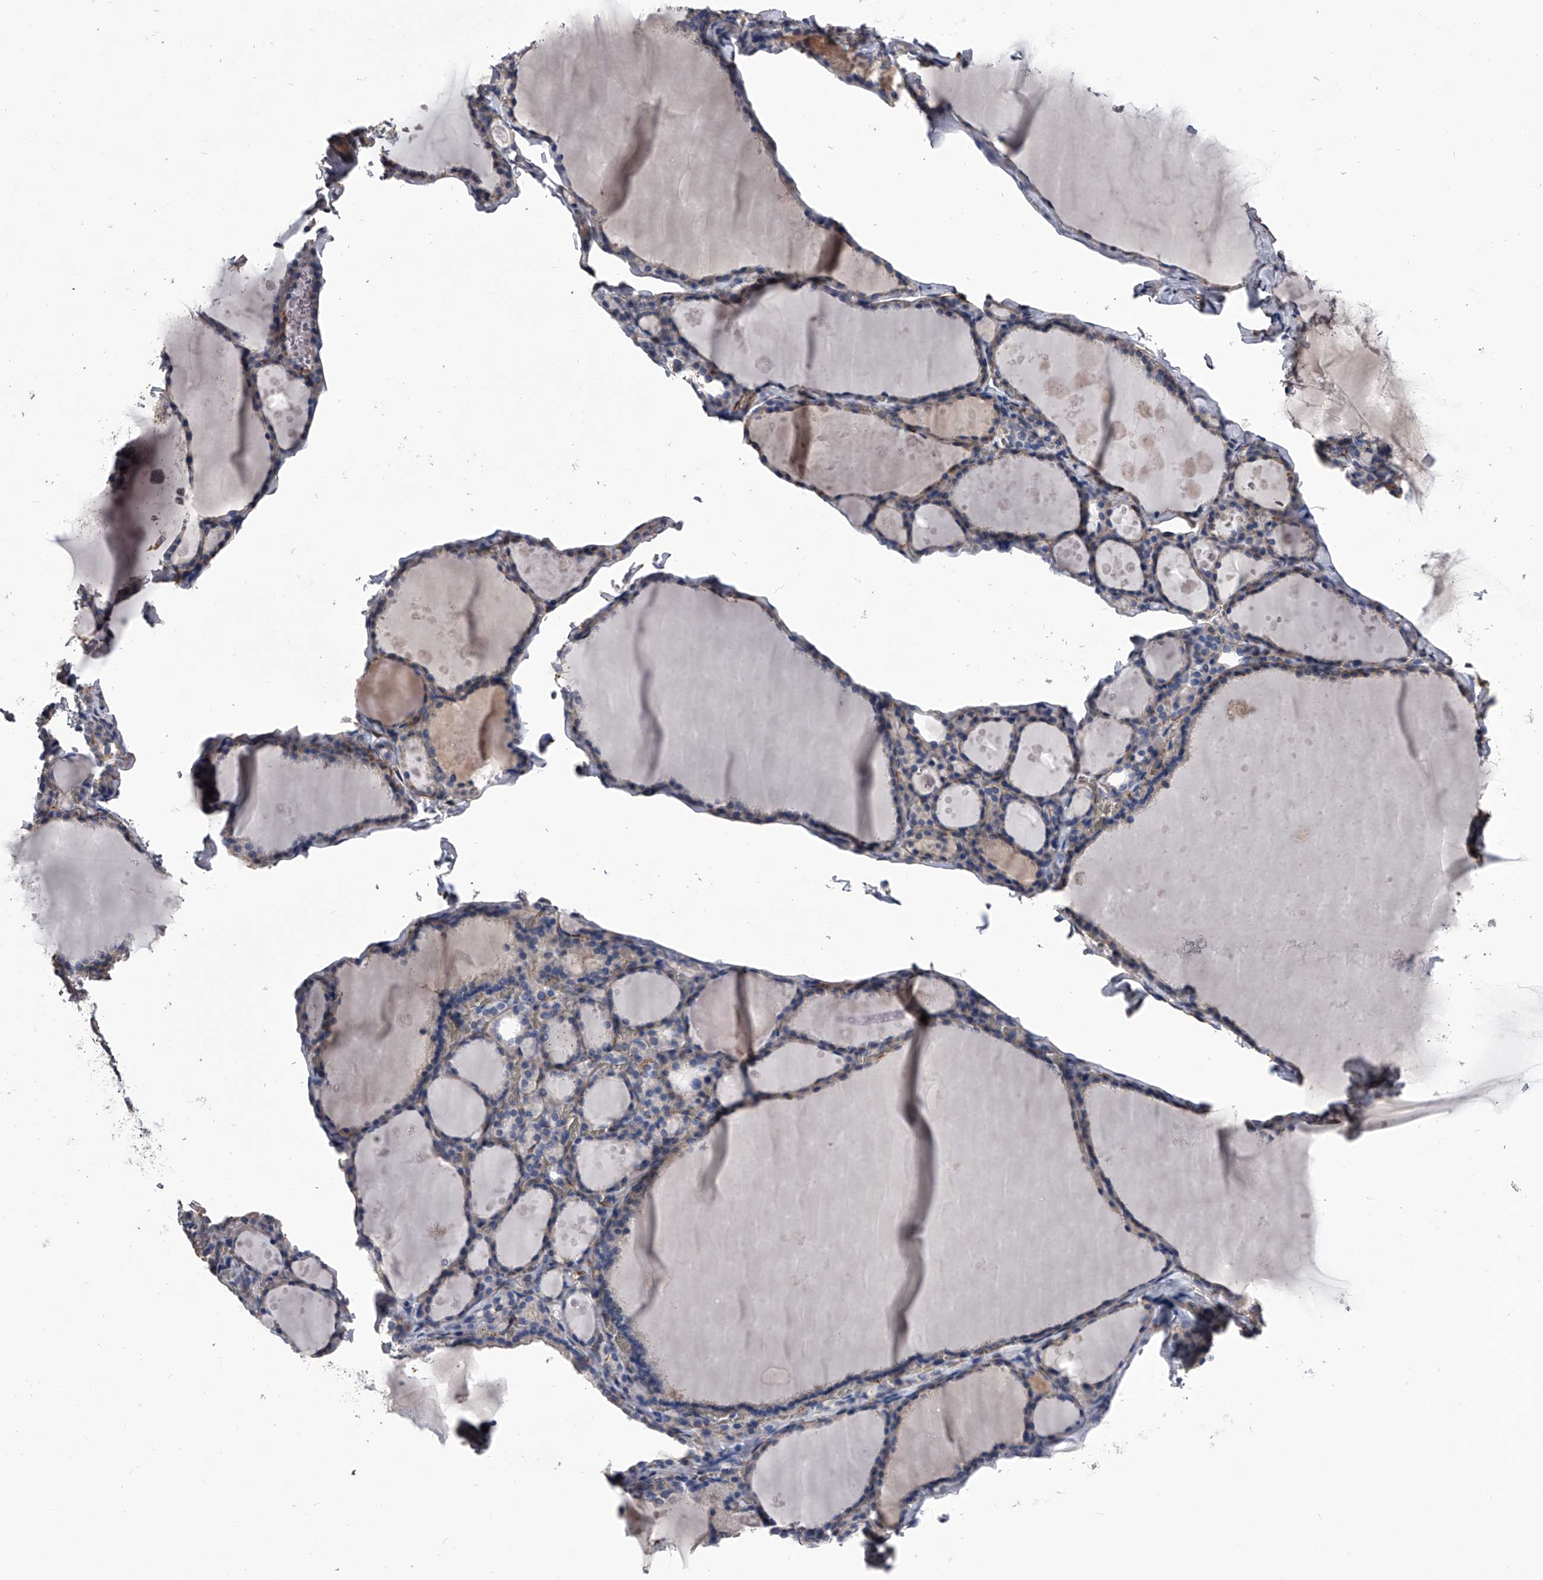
{"staining": {"intensity": "moderate", "quantity": "<25%", "location": "cytoplasmic/membranous"}, "tissue": "thyroid gland", "cell_type": "Glandular cells", "image_type": "normal", "snomed": [{"axis": "morphology", "description": "Normal tissue, NOS"}, {"axis": "topography", "description": "Thyroid gland"}], "caption": "Immunohistochemistry (DAB (3,3'-diaminobenzidine)) staining of unremarkable thyroid gland displays moderate cytoplasmic/membranous protein expression in approximately <25% of glandular cells.", "gene": "EFCAB7", "patient": {"sex": "male", "age": 56}}